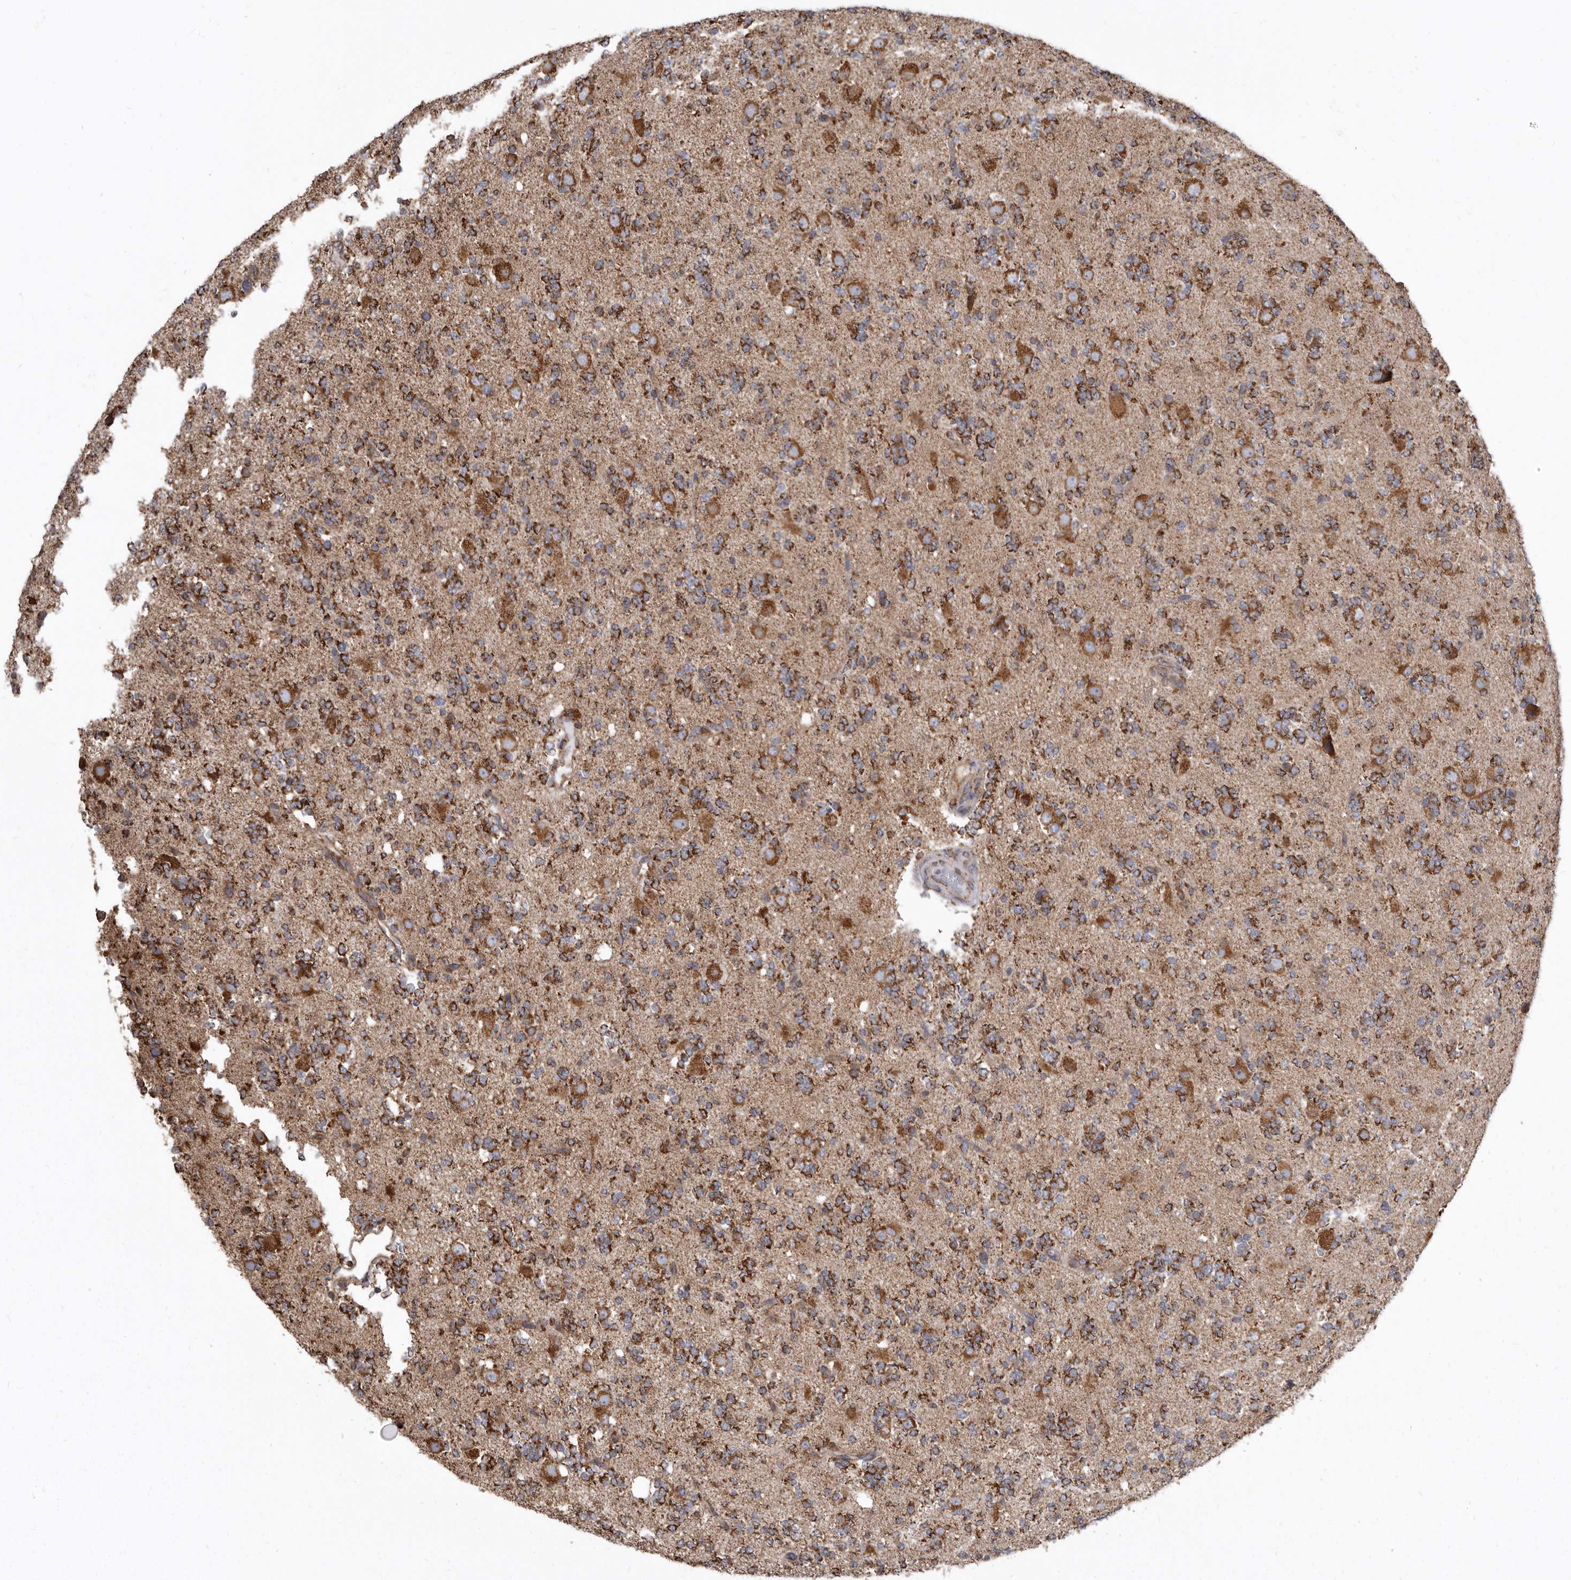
{"staining": {"intensity": "strong", "quantity": ">75%", "location": "cytoplasmic/membranous"}, "tissue": "glioma", "cell_type": "Tumor cells", "image_type": "cancer", "snomed": [{"axis": "morphology", "description": "Glioma, malignant, High grade"}, {"axis": "topography", "description": "Brain"}], "caption": "A brown stain labels strong cytoplasmic/membranous expression of a protein in malignant high-grade glioma tumor cells.", "gene": "CDK5RAP3", "patient": {"sex": "female", "age": 62}}